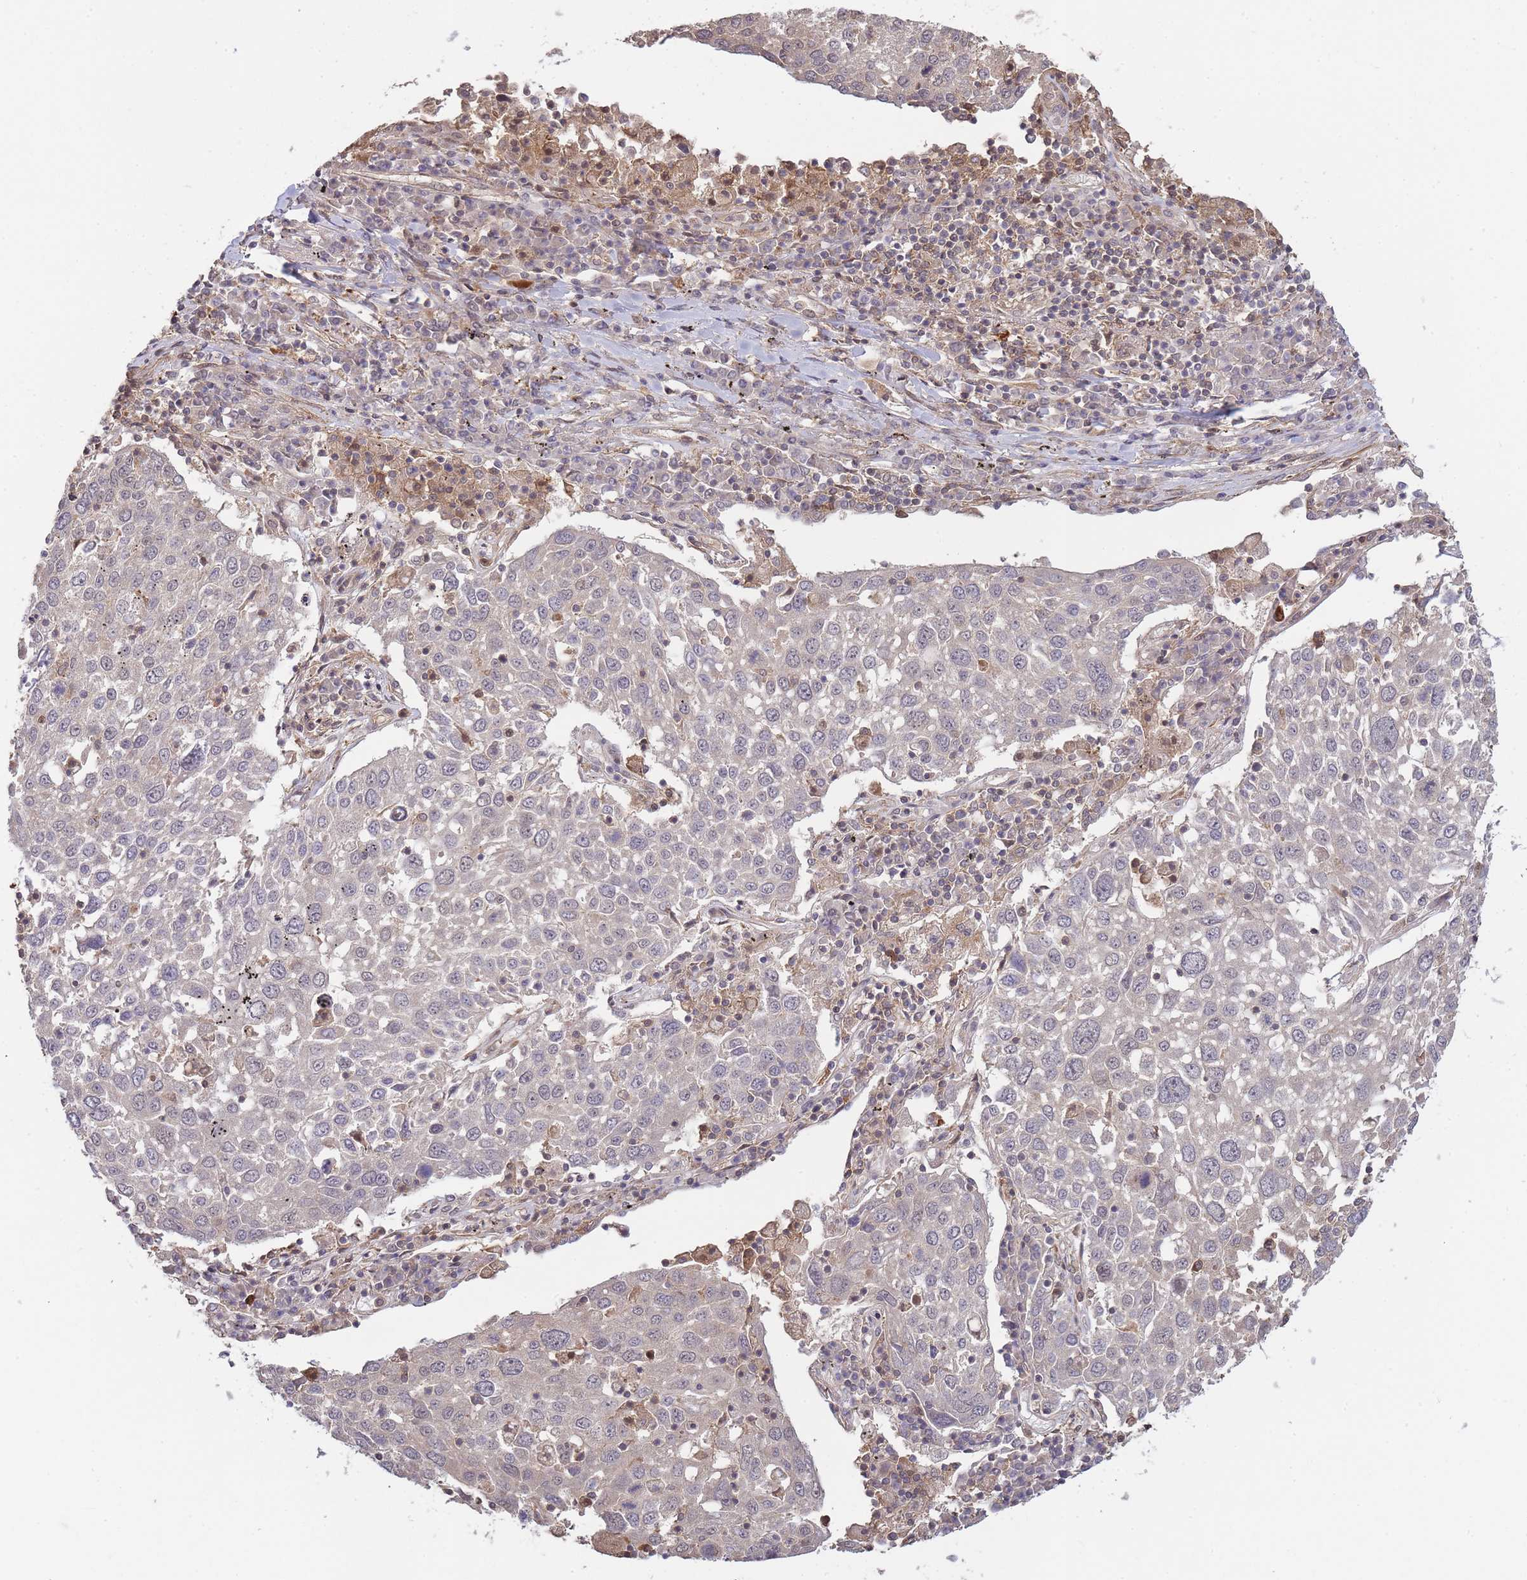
{"staining": {"intensity": "negative", "quantity": "none", "location": "none"}, "tissue": "lung cancer", "cell_type": "Tumor cells", "image_type": "cancer", "snomed": [{"axis": "morphology", "description": "Squamous cell carcinoma, NOS"}, {"axis": "topography", "description": "Lung"}], "caption": "The IHC micrograph has no significant staining in tumor cells of squamous cell carcinoma (lung) tissue.", "gene": "ZNF304", "patient": {"sex": "male", "age": 65}}